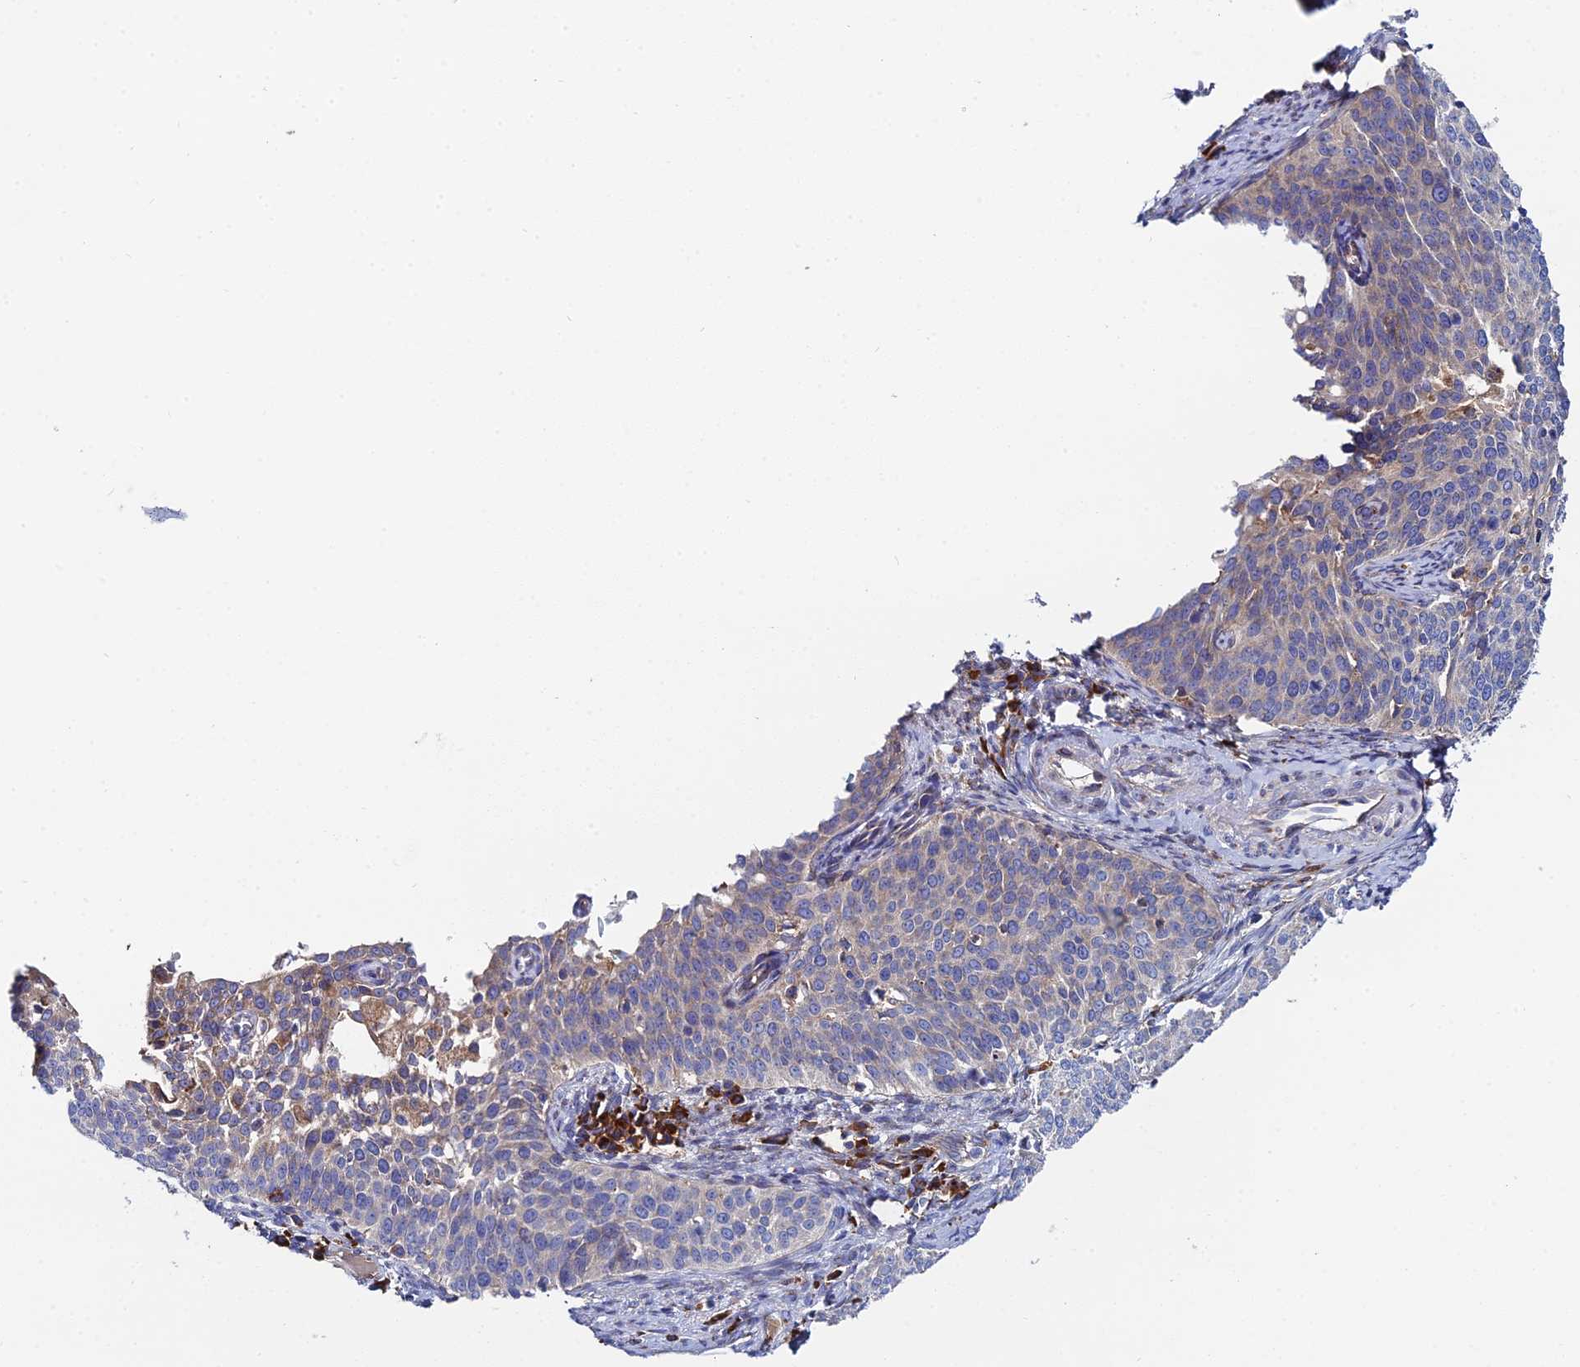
{"staining": {"intensity": "weak", "quantity": "<25%", "location": "cytoplasmic/membranous"}, "tissue": "cervical cancer", "cell_type": "Tumor cells", "image_type": "cancer", "snomed": [{"axis": "morphology", "description": "Squamous cell carcinoma, NOS"}, {"axis": "topography", "description": "Cervix"}], "caption": "This is an immunohistochemistry image of cervical squamous cell carcinoma. There is no positivity in tumor cells.", "gene": "CLCN3", "patient": {"sex": "female", "age": 44}}